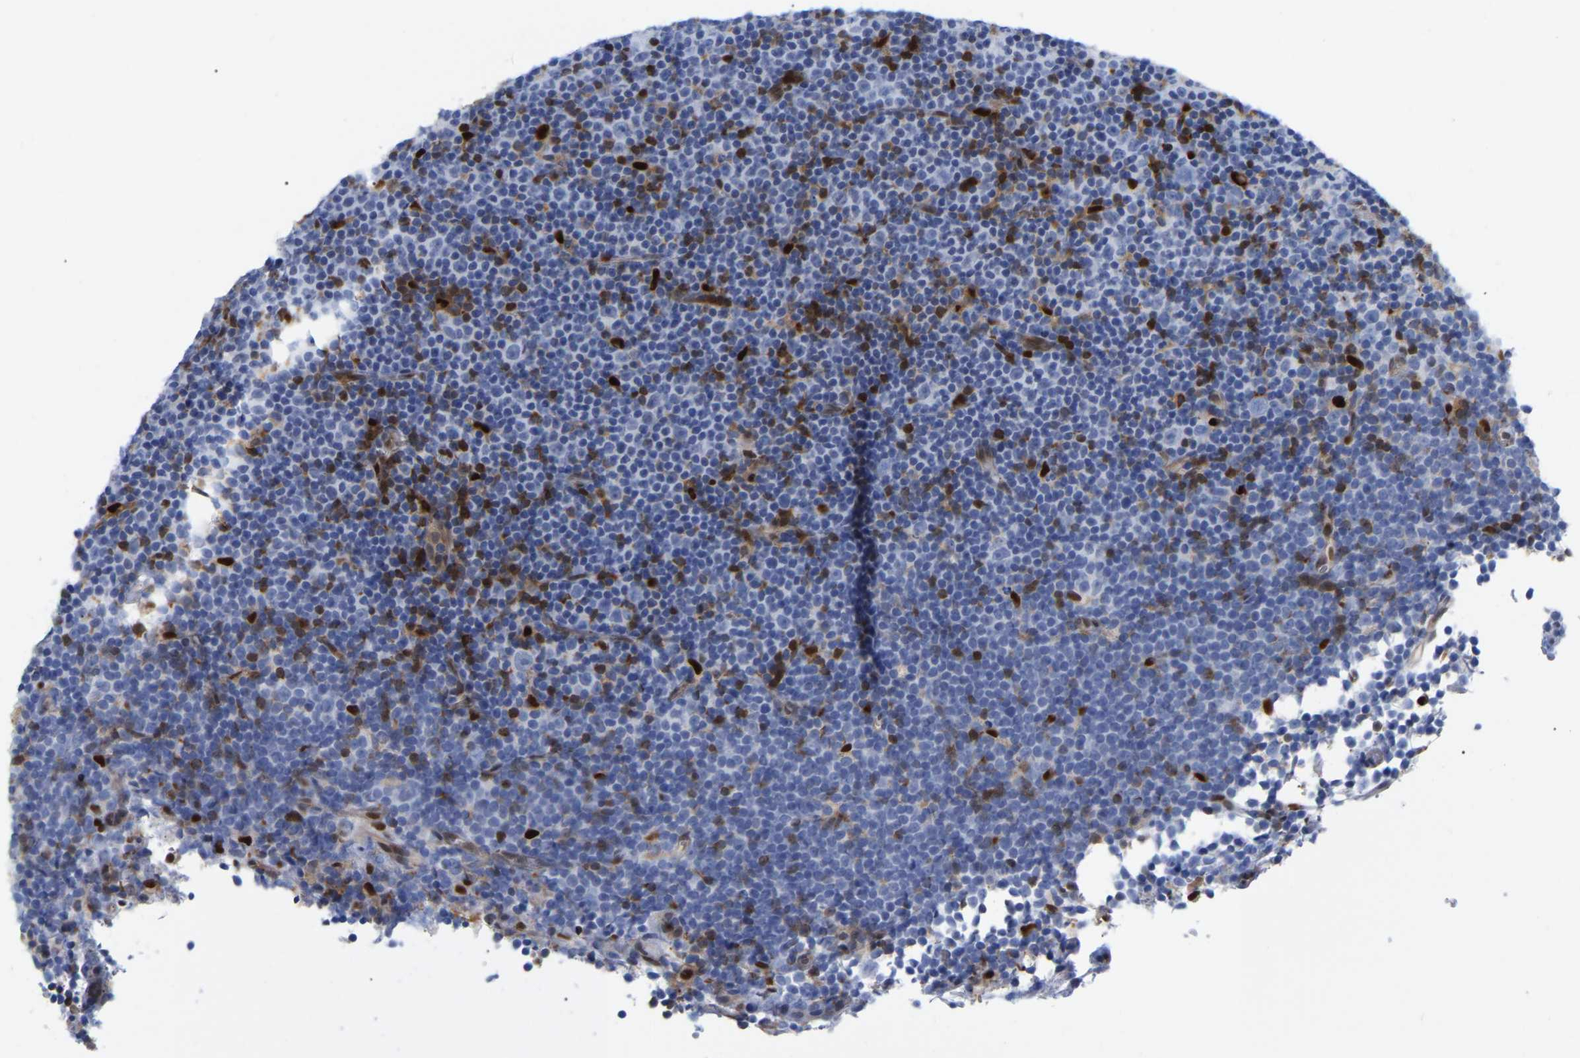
{"staining": {"intensity": "negative", "quantity": "none", "location": "none"}, "tissue": "lymphoma", "cell_type": "Tumor cells", "image_type": "cancer", "snomed": [{"axis": "morphology", "description": "Malignant lymphoma, non-Hodgkin's type, Low grade"}, {"axis": "topography", "description": "Lymph node"}], "caption": "The IHC histopathology image has no significant staining in tumor cells of lymphoma tissue.", "gene": "GIMAP4", "patient": {"sex": "female", "age": 67}}